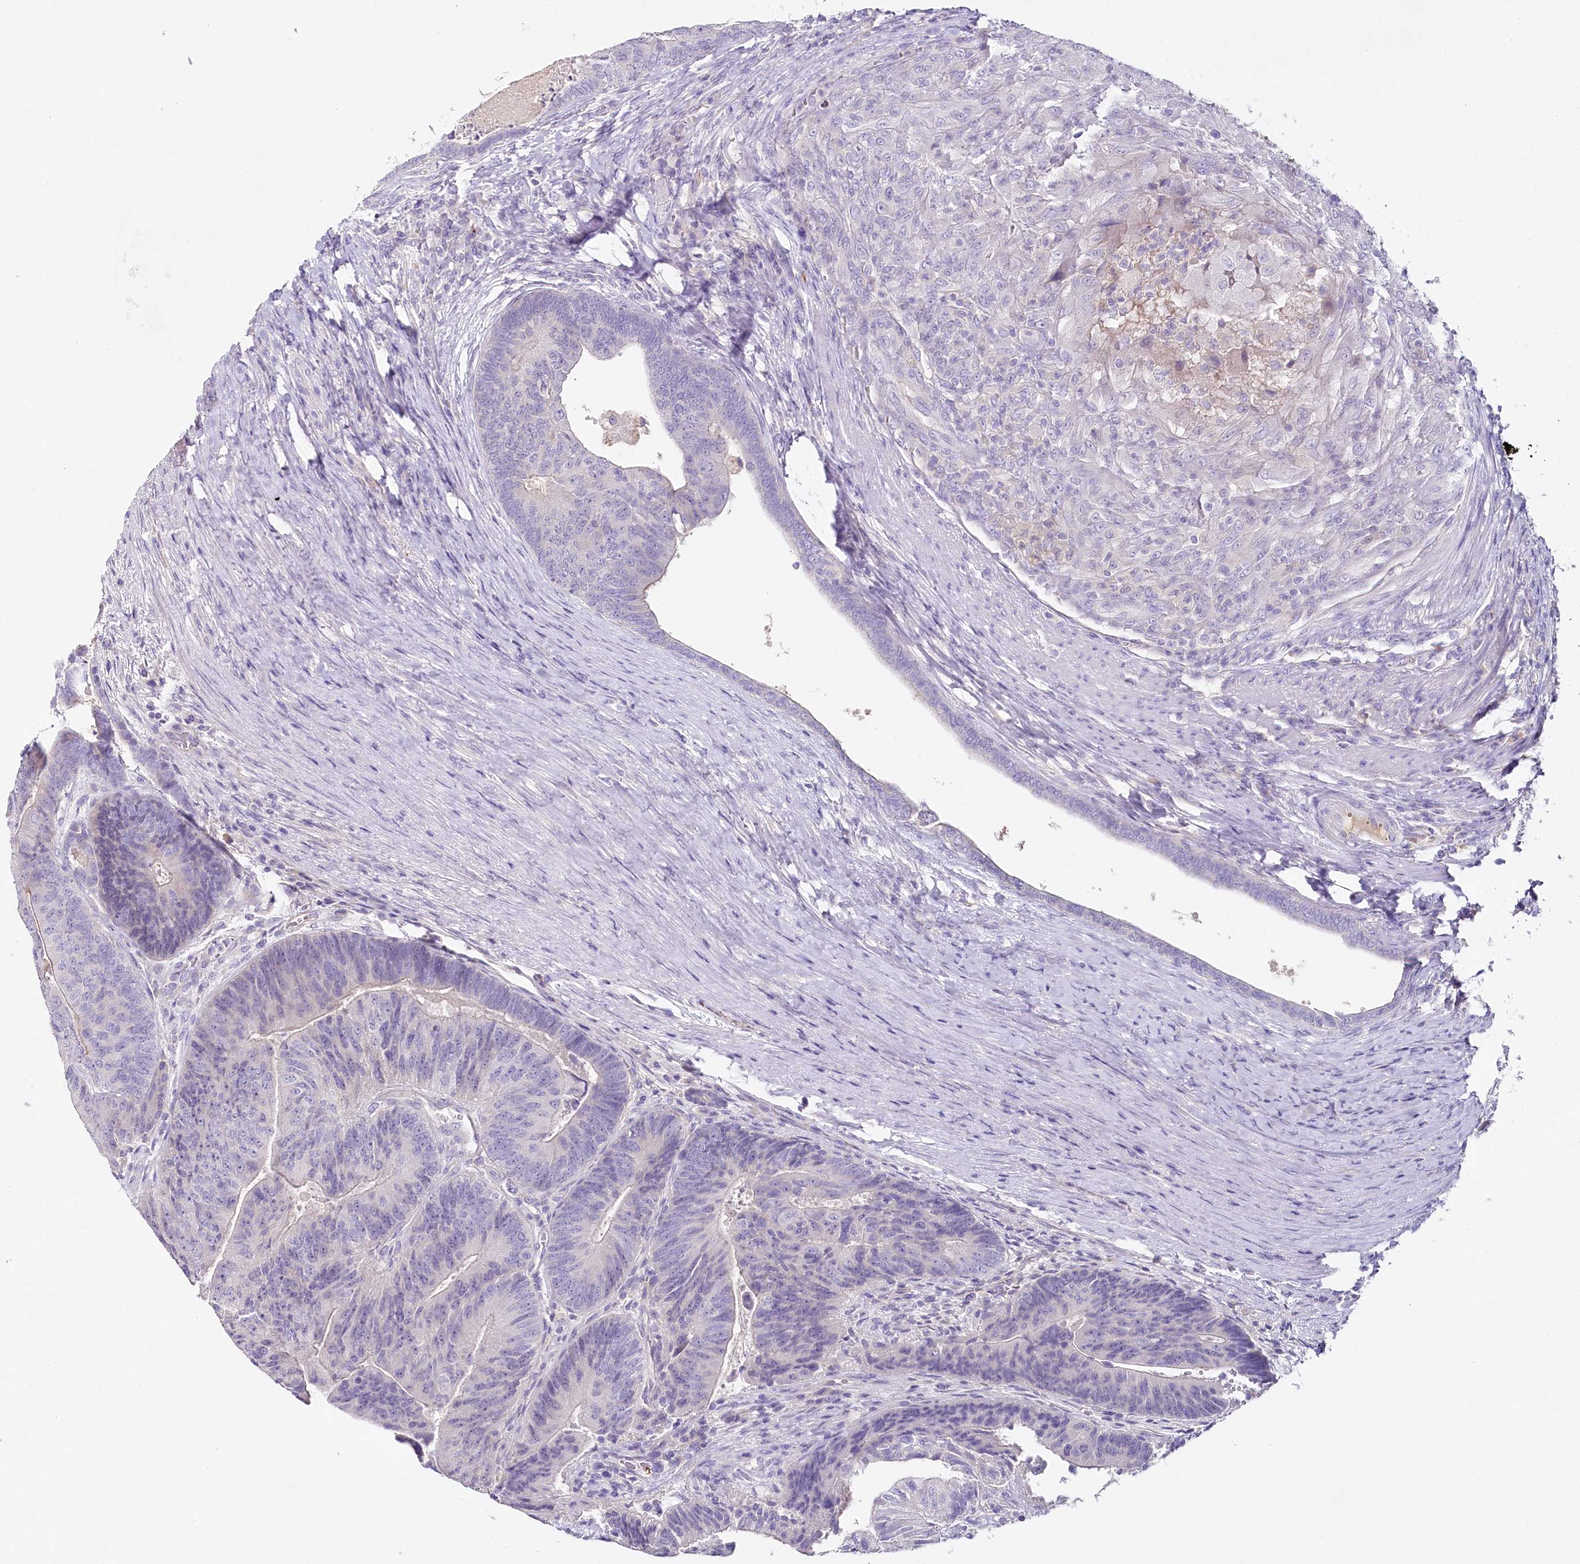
{"staining": {"intensity": "negative", "quantity": "none", "location": "none"}, "tissue": "colorectal cancer", "cell_type": "Tumor cells", "image_type": "cancer", "snomed": [{"axis": "morphology", "description": "Adenocarcinoma, NOS"}, {"axis": "topography", "description": "Colon"}], "caption": "A photomicrograph of human colorectal adenocarcinoma is negative for staining in tumor cells.", "gene": "HPD", "patient": {"sex": "female", "age": 67}}